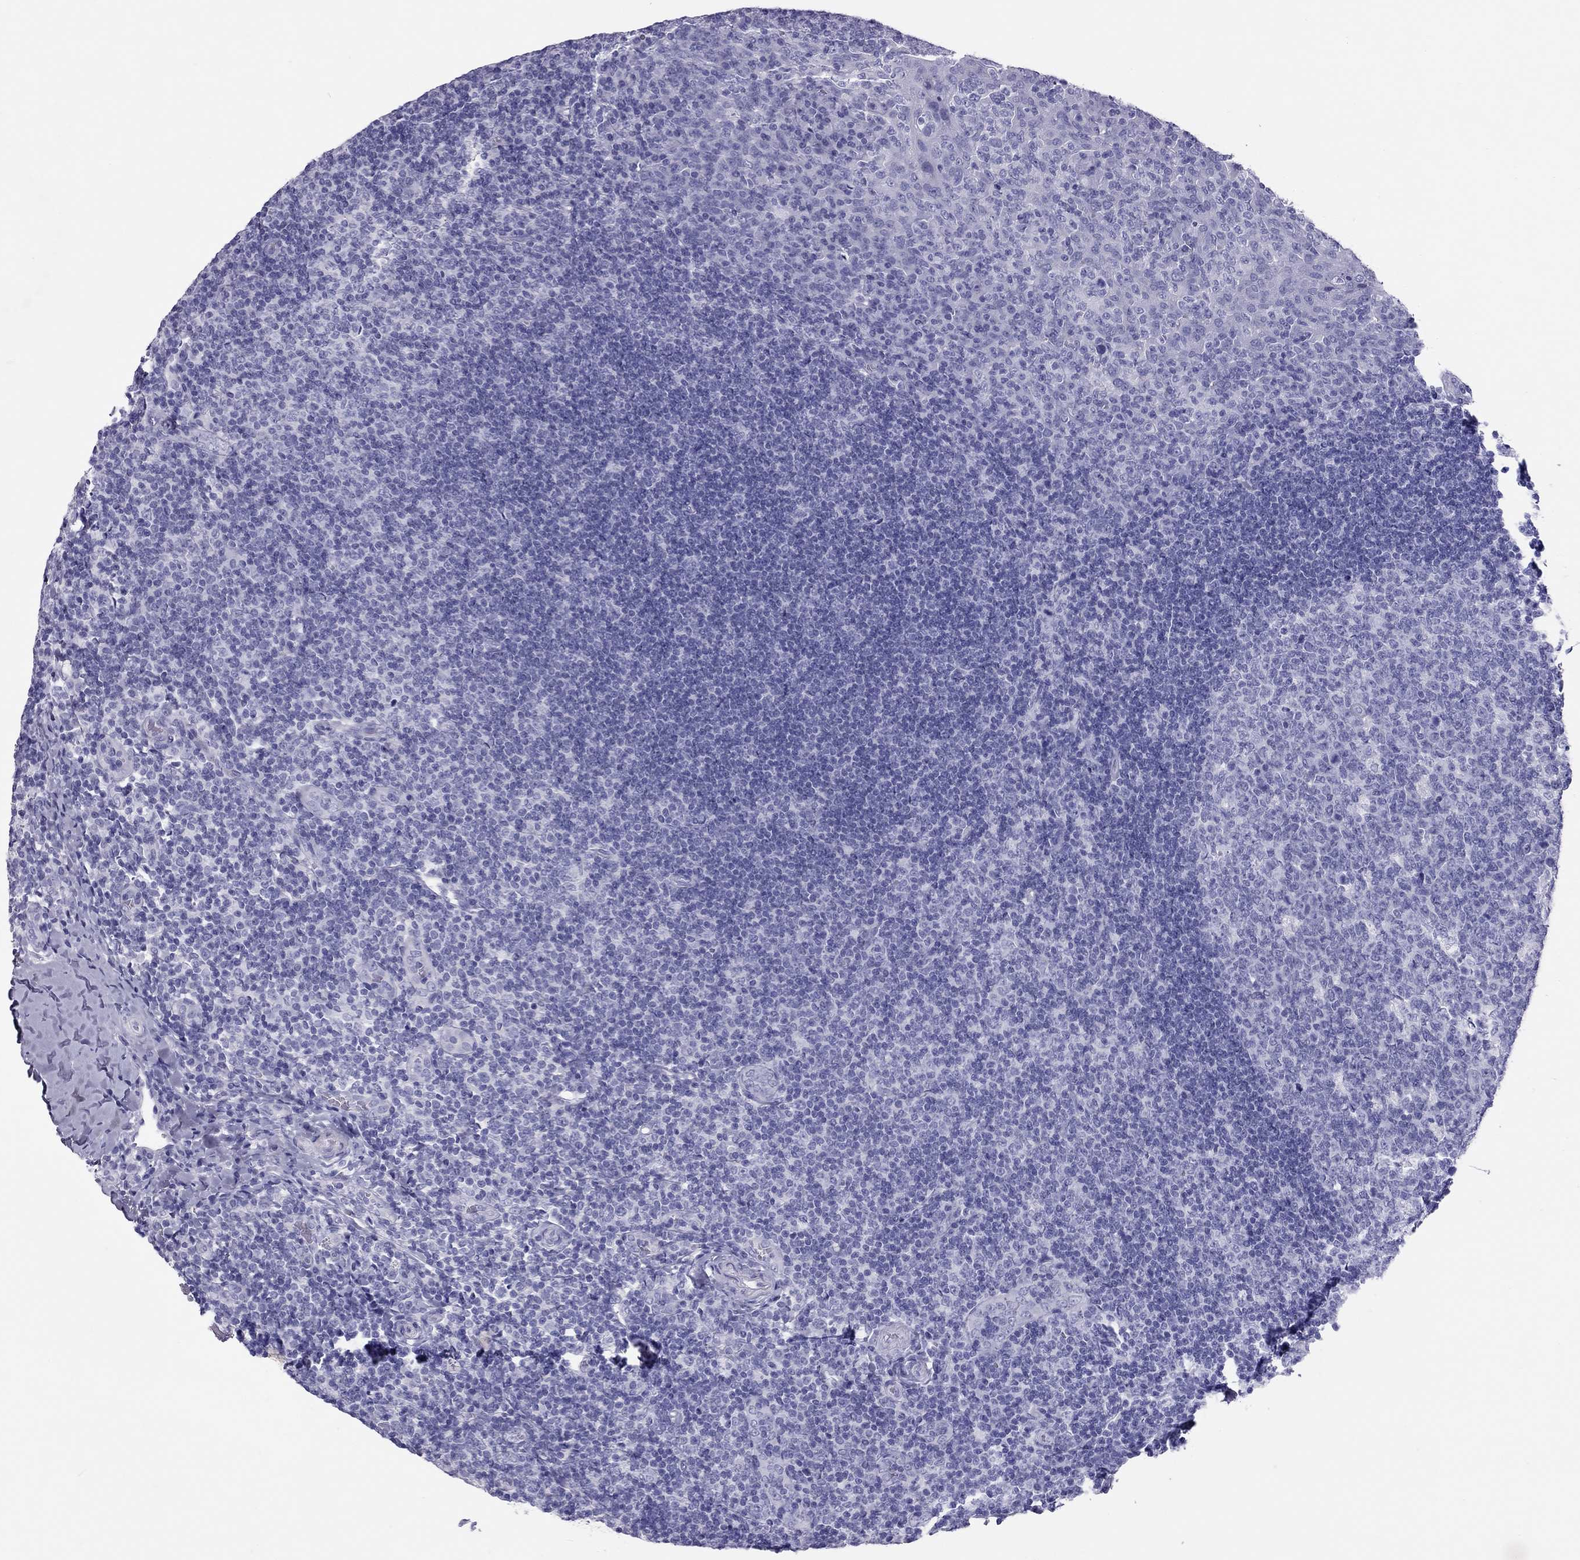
{"staining": {"intensity": "negative", "quantity": "none", "location": "none"}, "tissue": "tonsil", "cell_type": "Germinal center cells", "image_type": "normal", "snomed": [{"axis": "morphology", "description": "Normal tissue, NOS"}, {"axis": "topography", "description": "Tonsil"}], "caption": "IHC of benign human tonsil exhibits no expression in germinal center cells.", "gene": "PSMB11", "patient": {"sex": "male", "age": 17}}